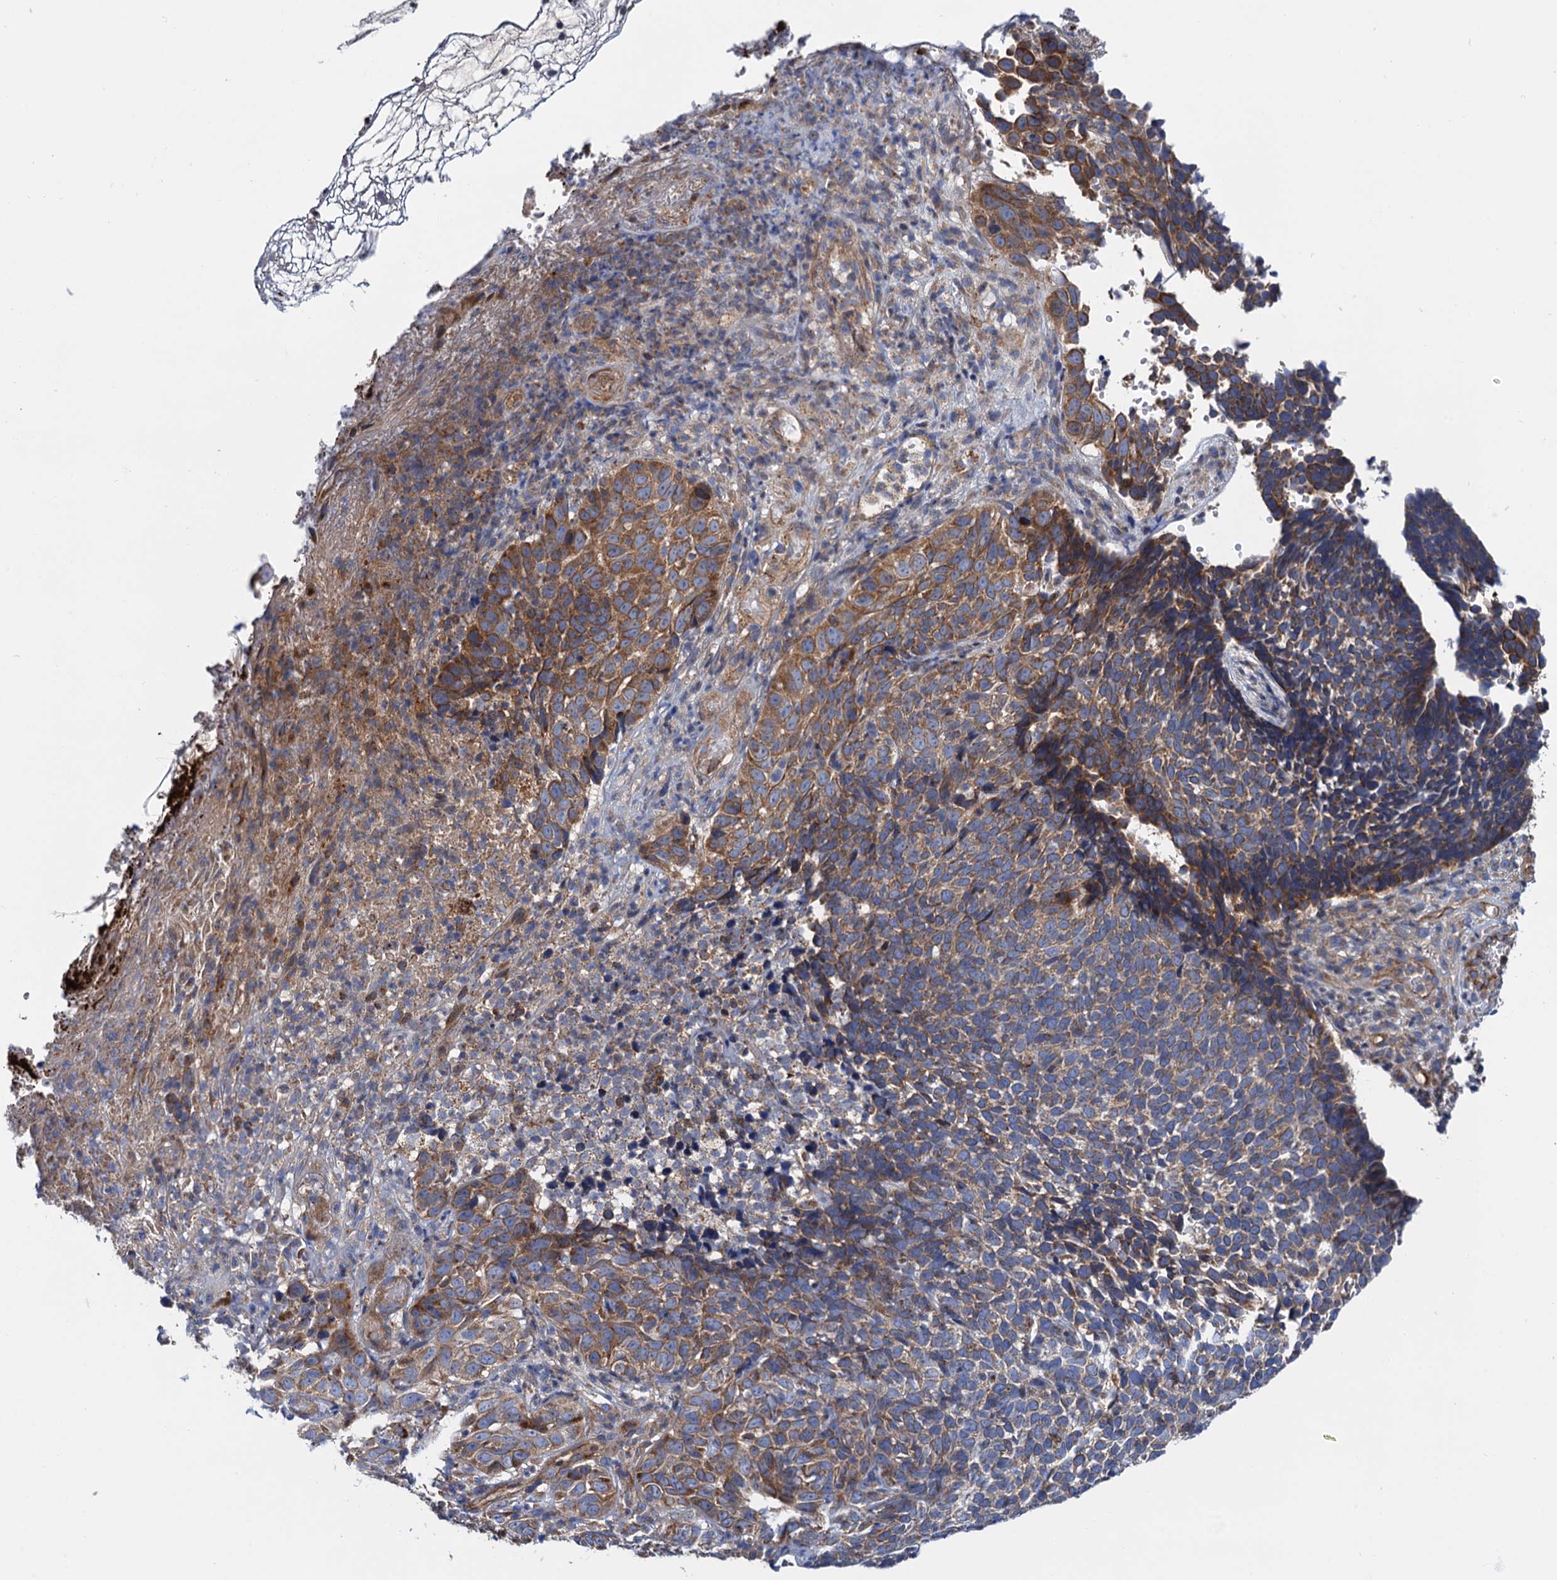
{"staining": {"intensity": "moderate", "quantity": "25%-75%", "location": "cytoplasmic/membranous"}, "tissue": "skin cancer", "cell_type": "Tumor cells", "image_type": "cancer", "snomed": [{"axis": "morphology", "description": "Basal cell carcinoma"}, {"axis": "topography", "description": "Skin"}], "caption": "IHC of human skin basal cell carcinoma reveals medium levels of moderate cytoplasmic/membranous staining in approximately 25%-75% of tumor cells. (DAB (3,3'-diaminobenzidine) = brown stain, brightfield microscopy at high magnification).", "gene": "MRPL48", "patient": {"sex": "female", "age": 84}}